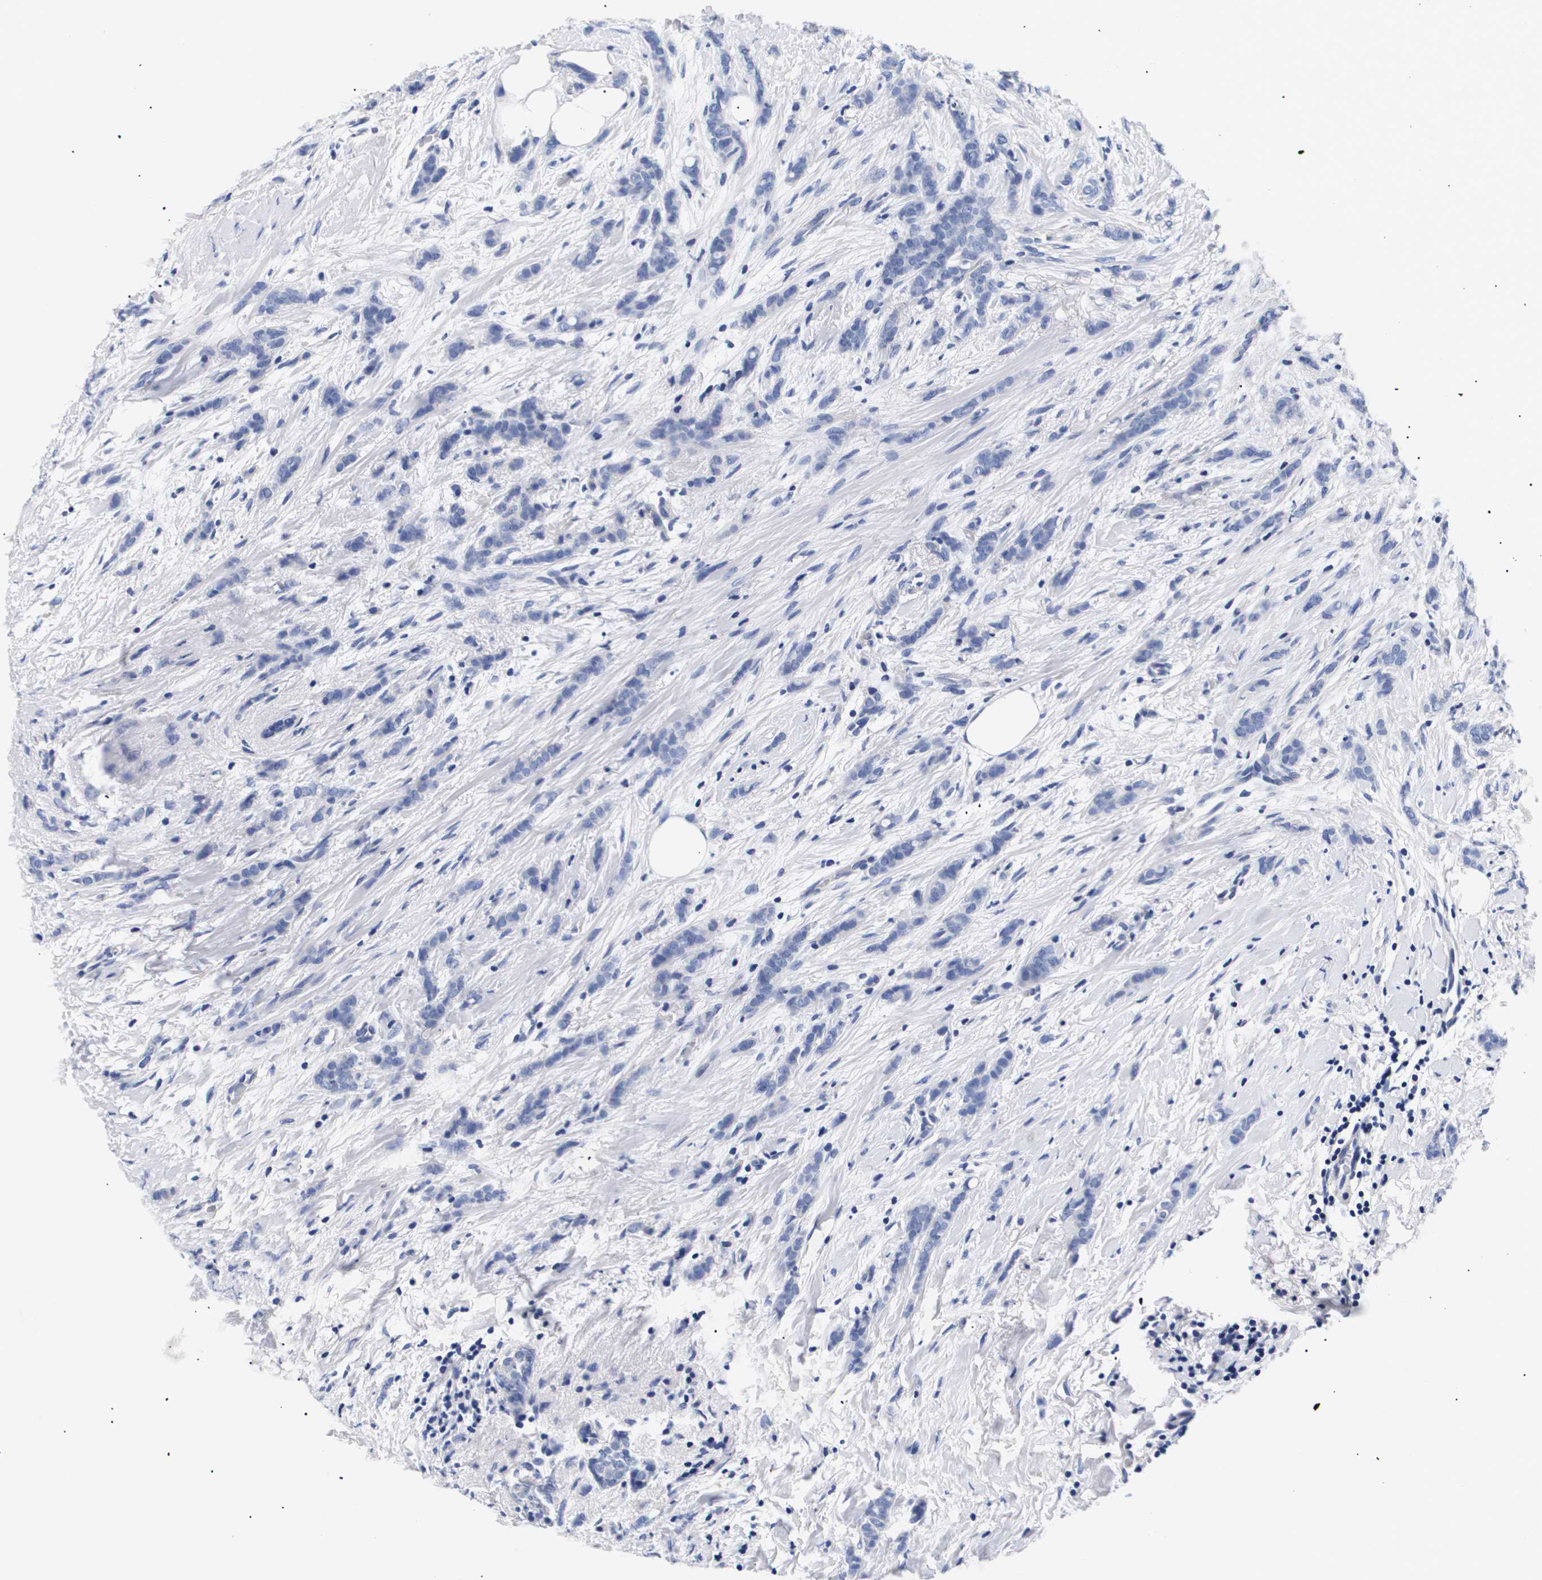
{"staining": {"intensity": "negative", "quantity": "none", "location": "none"}, "tissue": "breast cancer", "cell_type": "Tumor cells", "image_type": "cancer", "snomed": [{"axis": "morphology", "description": "Lobular carcinoma, in situ"}, {"axis": "morphology", "description": "Lobular carcinoma"}, {"axis": "topography", "description": "Breast"}], "caption": "Tumor cells are negative for brown protein staining in lobular carcinoma (breast). (DAB IHC, high magnification).", "gene": "ATP6V0A4", "patient": {"sex": "female", "age": 41}}